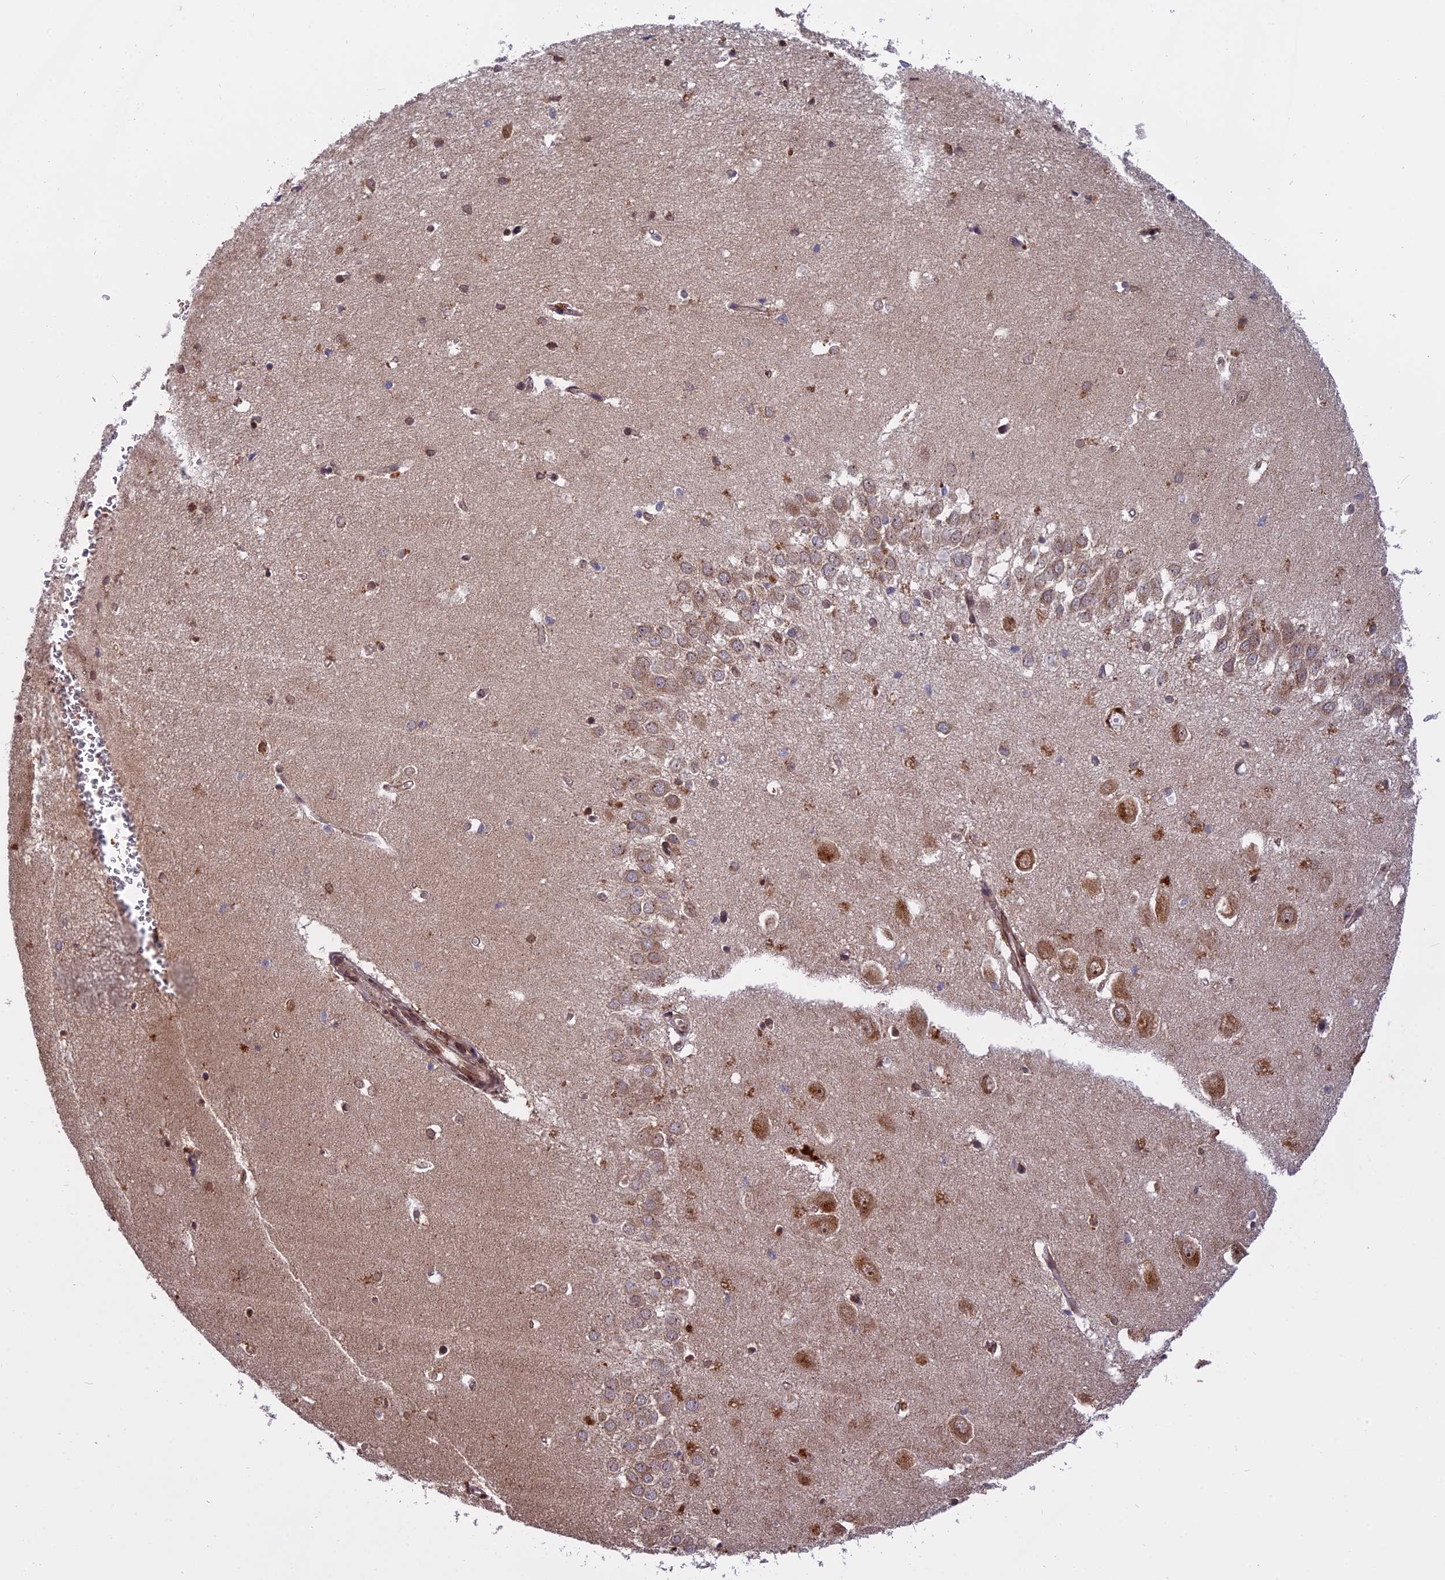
{"staining": {"intensity": "moderate", "quantity": "<25%", "location": "cytoplasmic/membranous"}, "tissue": "hippocampus", "cell_type": "Glial cells", "image_type": "normal", "snomed": [{"axis": "morphology", "description": "Normal tissue, NOS"}, {"axis": "topography", "description": "Hippocampus"}], "caption": "The photomicrograph demonstrates immunohistochemical staining of unremarkable hippocampus. There is moderate cytoplasmic/membranous positivity is present in about <25% of glial cells. Nuclei are stained in blue.", "gene": "CHMP2A", "patient": {"sex": "female", "age": 64}}